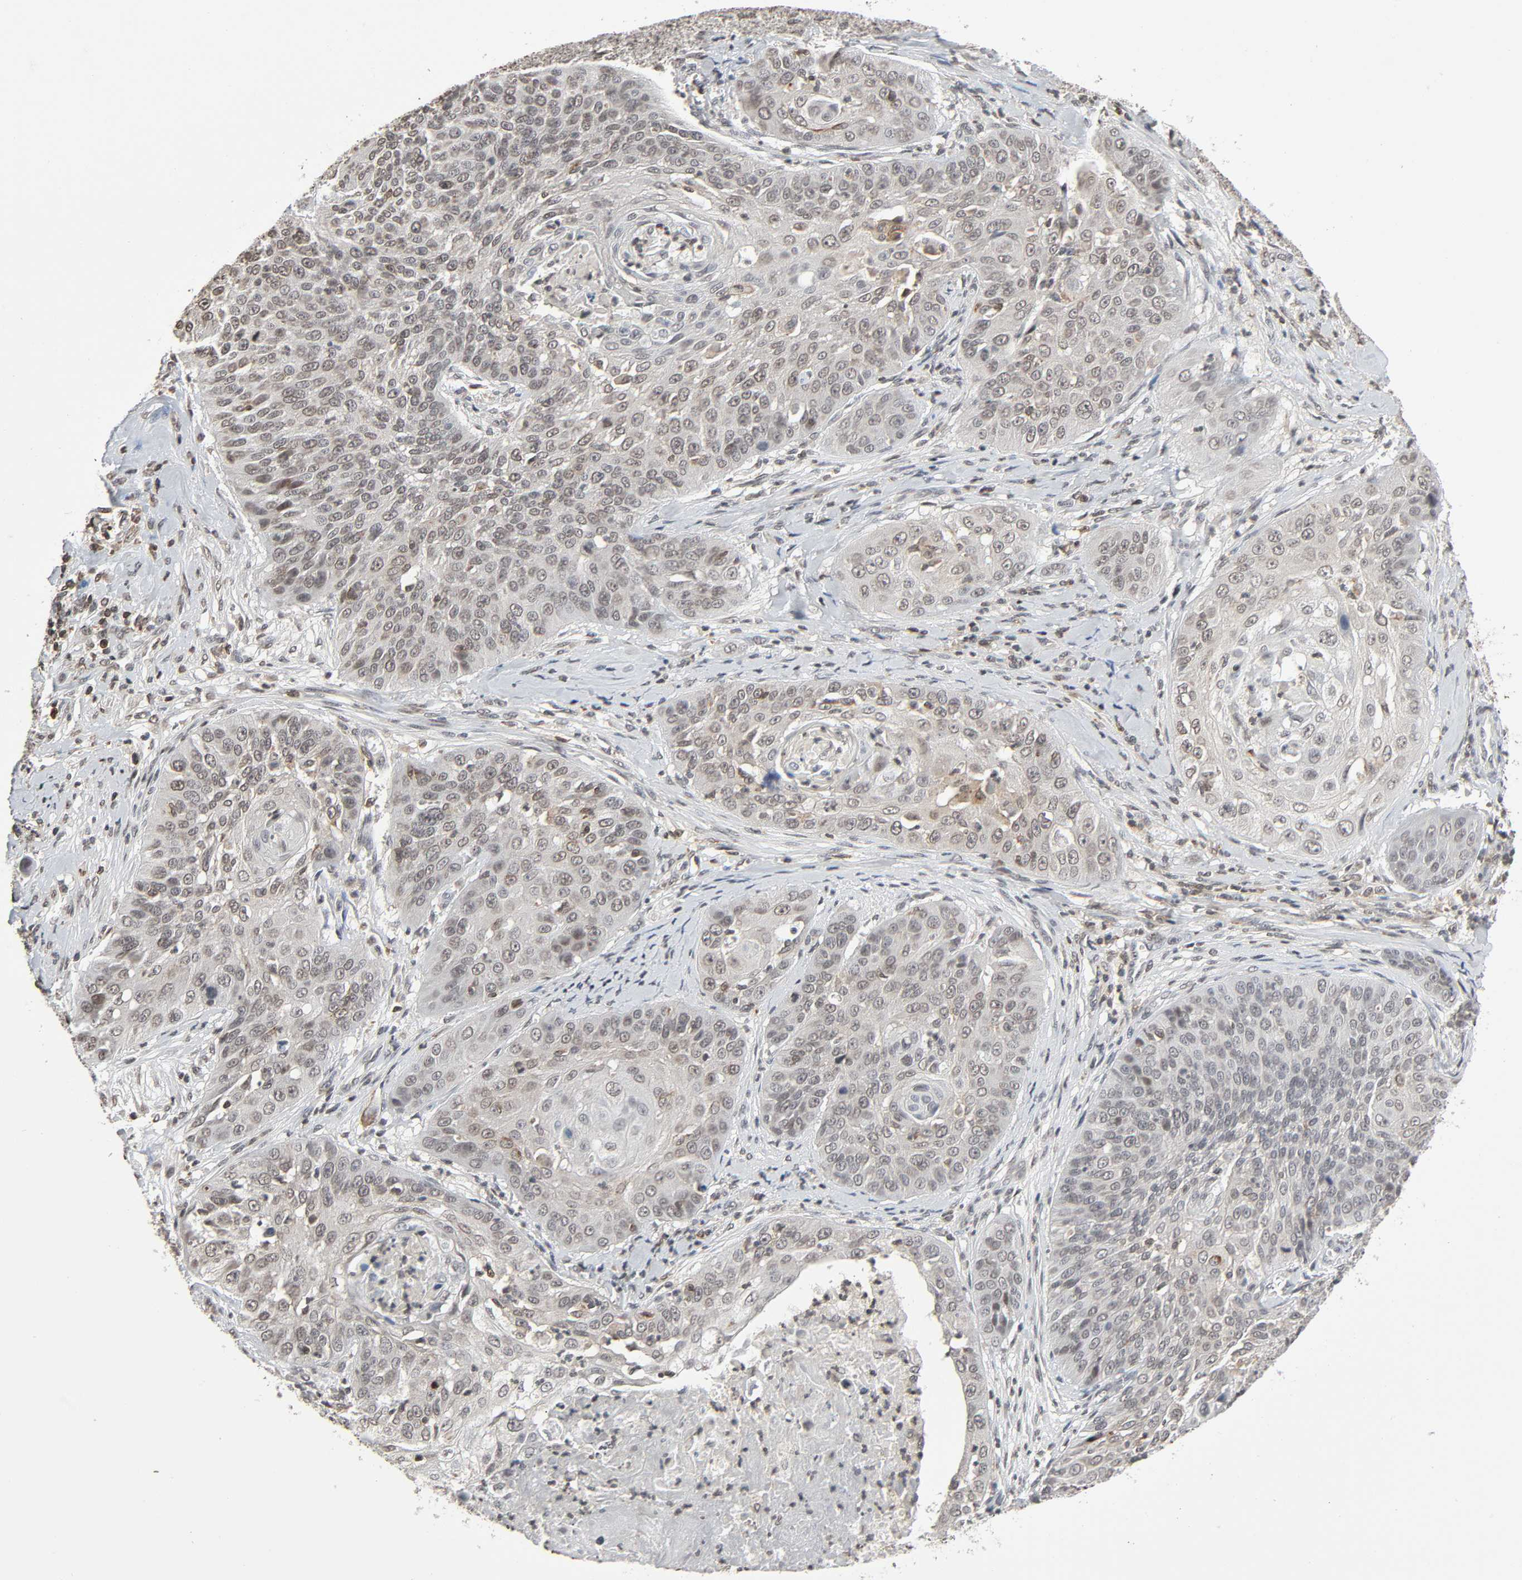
{"staining": {"intensity": "weak", "quantity": "<25%", "location": "nuclear"}, "tissue": "cervical cancer", "cell_type": "Tumor cells", "image_type": "cancer", "snomed": [{"axis": "morphology", "description": "Squamous cell carcinoma, NOS"}, {"axis": "topography", "description": "Cervix"}], "caption": "High magnification brightfield microscopy of cervical squamous cell carcinoma stained with DAB (brown) and counterstained with hematoxylin (blue): tumor cells show no significant expression.", "gene": "STK4", "patient": {"sex": "female", "age": 64}}